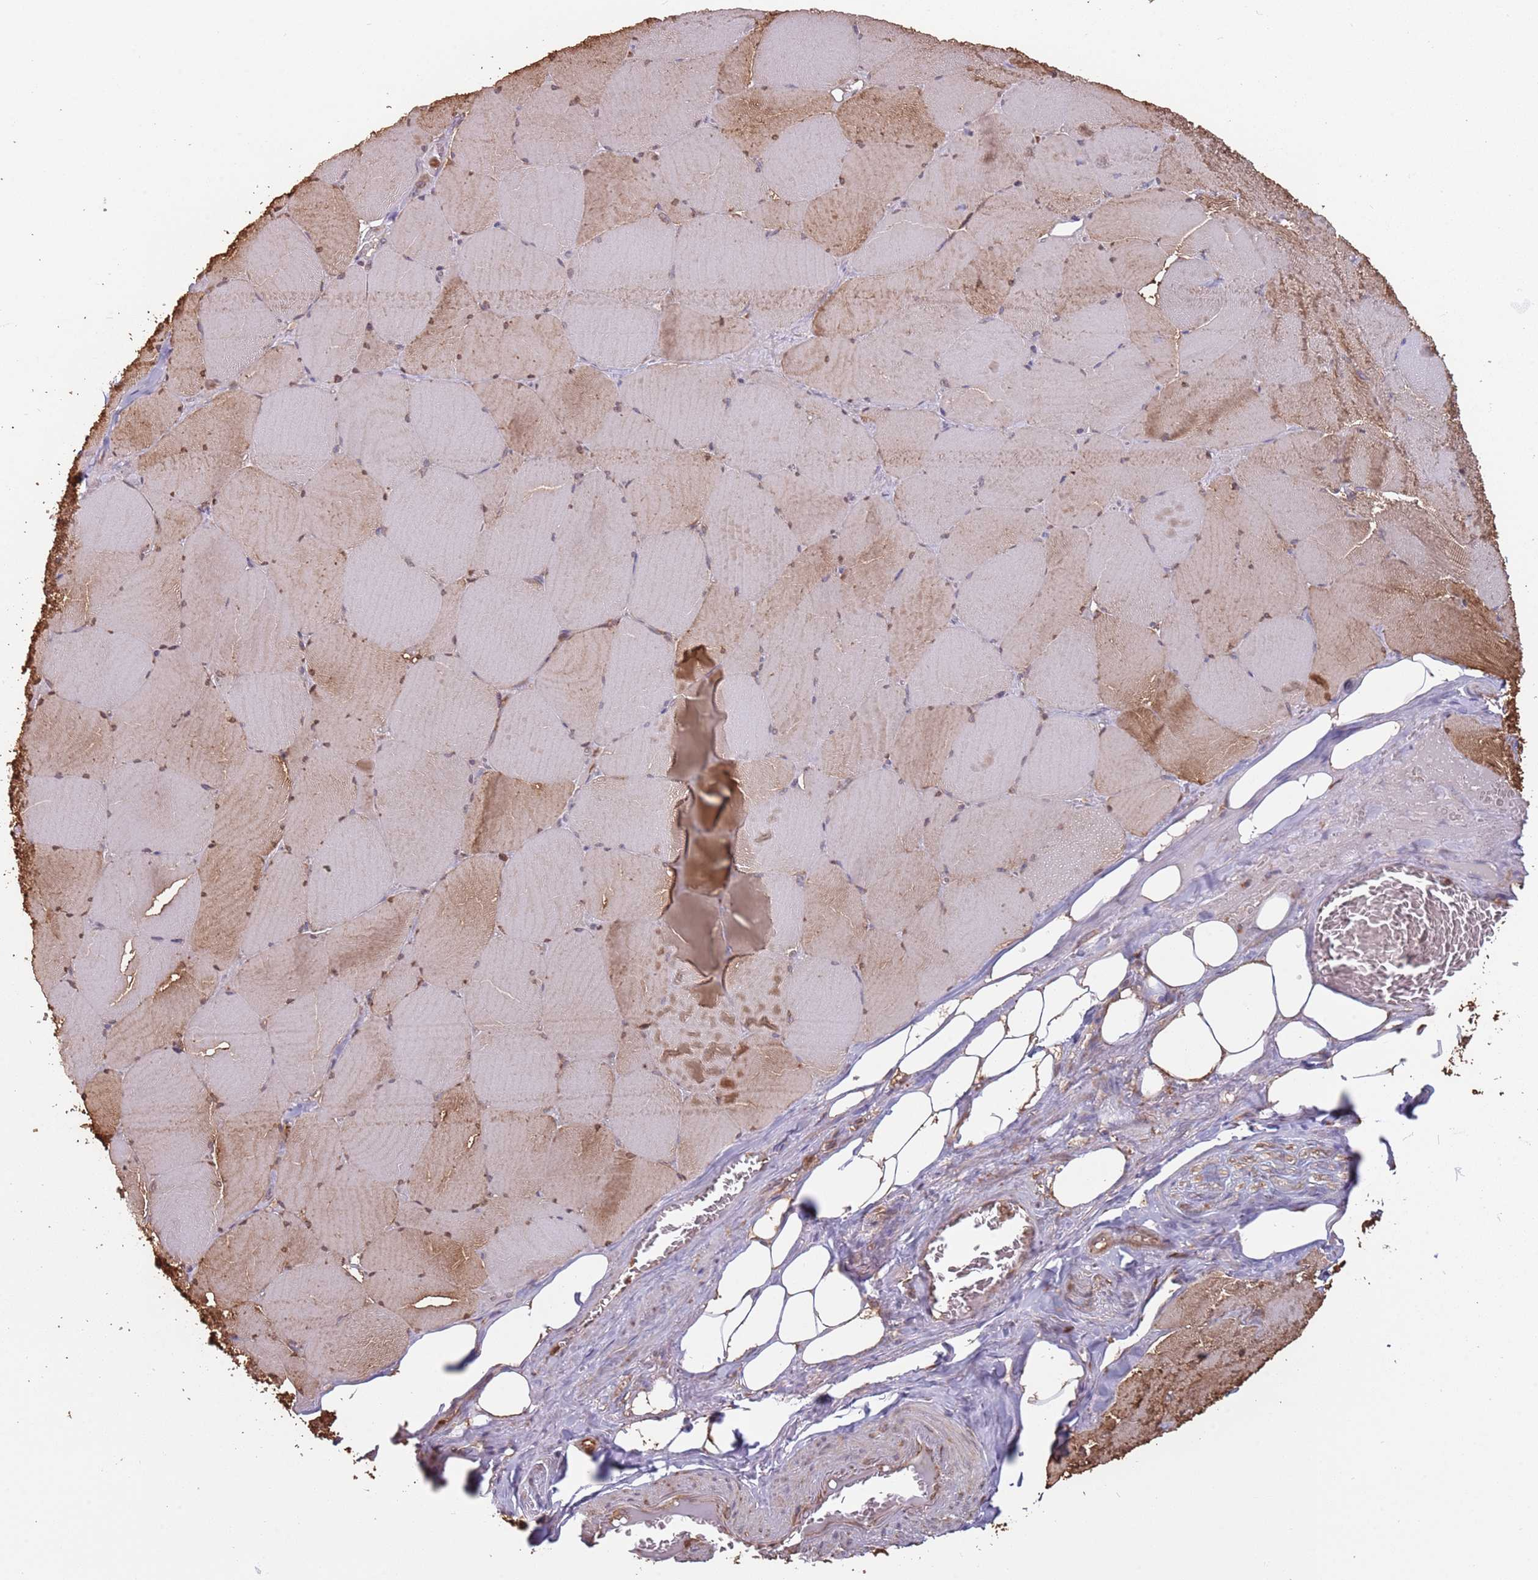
{"staining": {"intensity": "moderate", "quantity": "25%-75%", "location": "cytoplasmic/membranous,nuclear"}, "tissue": "skeletal muscle", "cell_type": "Myocytes", "image_type": "normal", "snomed": [{"axis": "morphology", "description": "Normal tissue, NOS"}, {"axis": "topography", "description": "Skeletal muscle"}, {"axis": "topography", "description": "Head-Neck"}], "caption": "About 25%-75% of myocytes in unremarkable skeletal muscle reveal moderate cytoplasmic/membranous,nuclear protein positivity as visualized by brown immunohistochemical staining.", "gene": "COG4", "patient": {"sex": "male", "age": 66}}